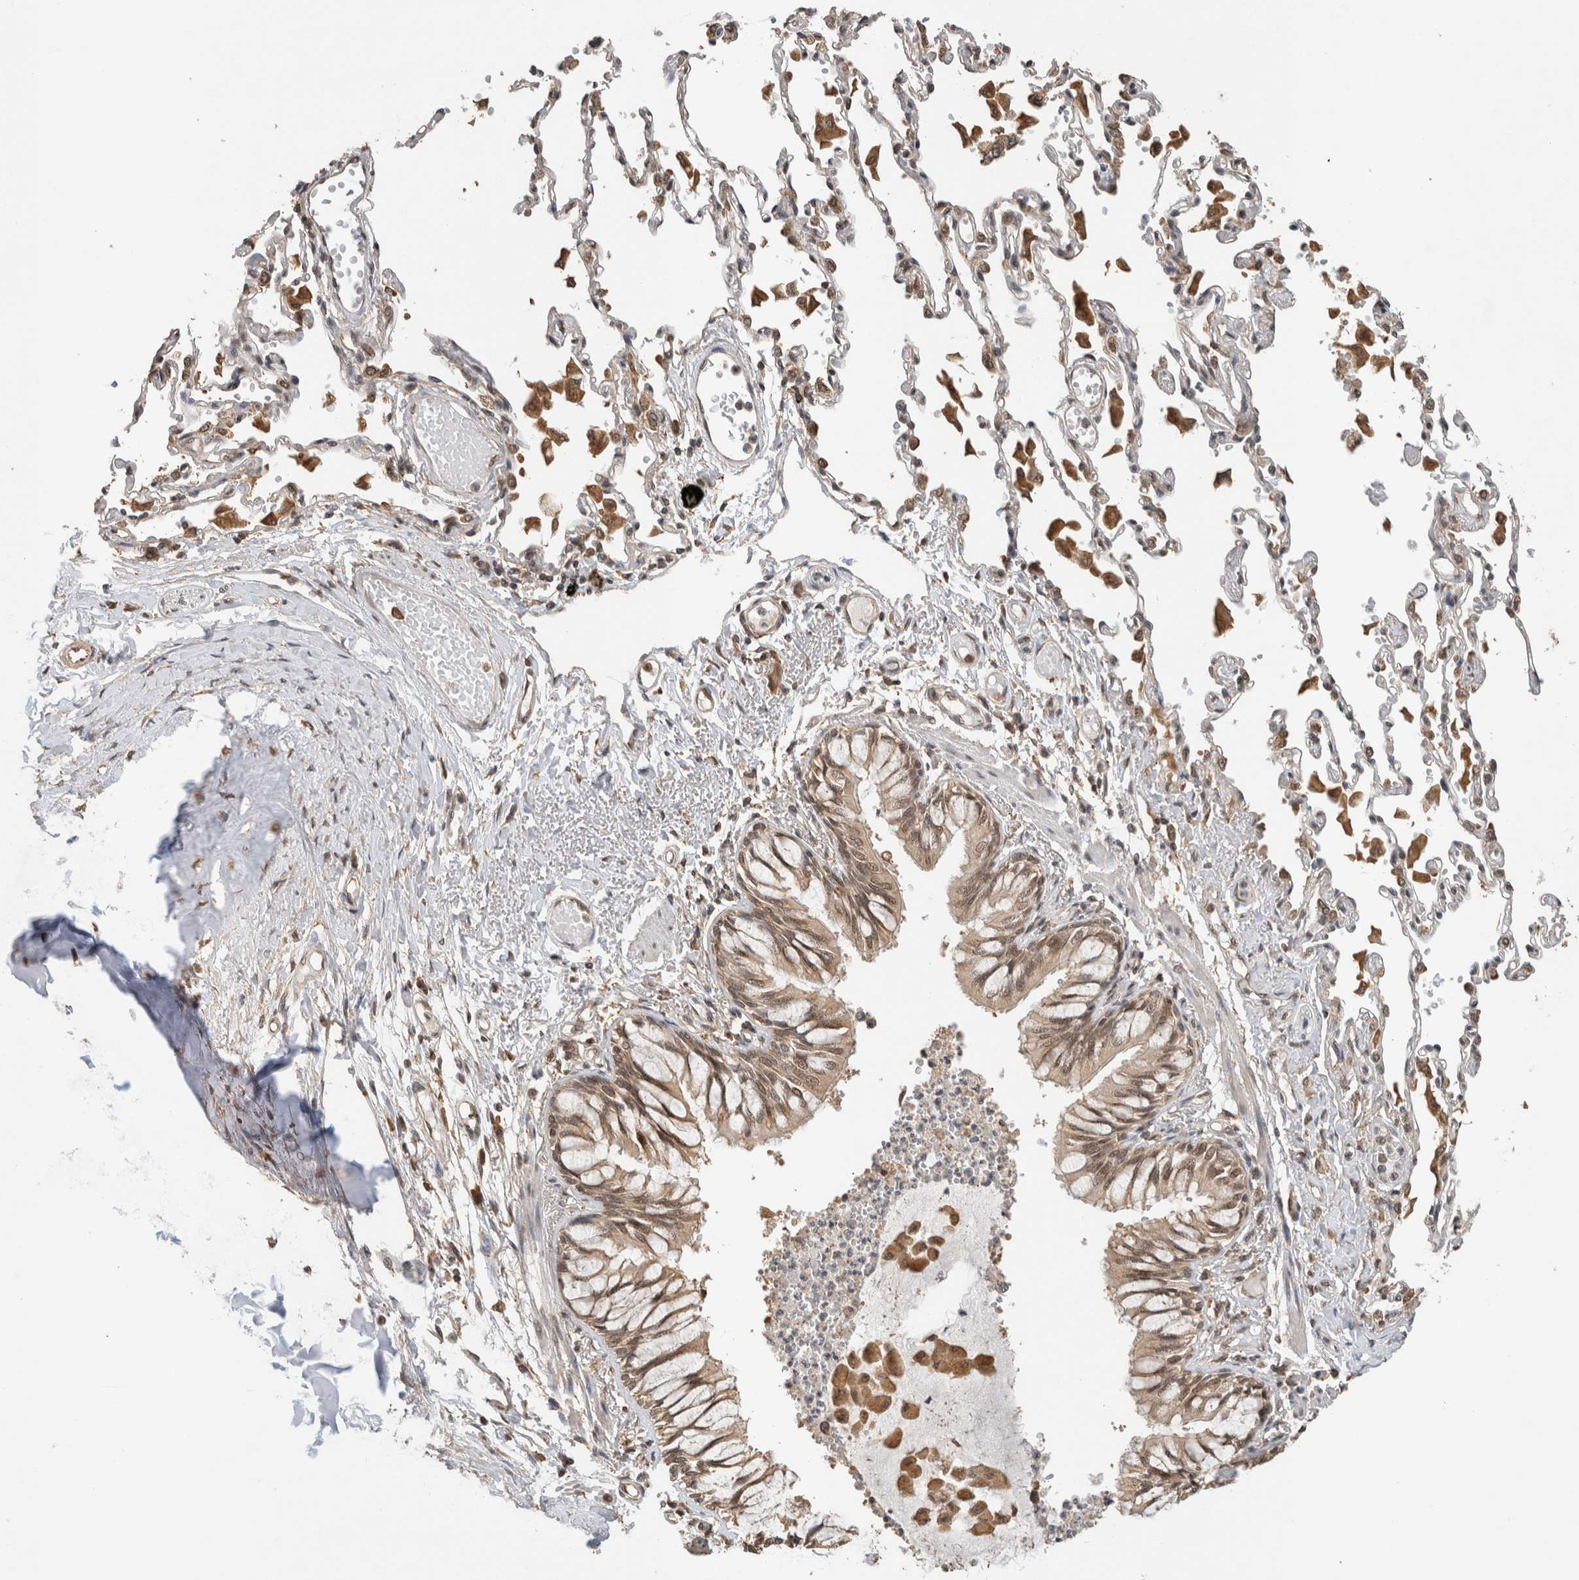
{"staining": {"intensity": "moderate", "quantity": ">75%", "location": "cytoplasmic/membranous,nuclear"}, "tissue": "bronchus", "cell_type": "Respiratory epithelial cells", "image_type": "normal", "snomed": [{"axis": "morphology", "description": "Normal tissue, NOS"}, {"axis": "topography", "description": "Cartilage tissue"}, {"axis": "topography", "description": "Bronchus"}, {"axis": "topography", "description": "Lung"}], "caption": "Protein analysis of benign bronchus shows moderate cytoplasmic/membranous,nuclear staining in approximately >75% of respiratory epithelial cells. (DAB (3,3'-diaminobenzidine) IHC with brightfield microscopy, high magnification).", "gene": "C1orf21", "patient": {"sex": "female", "age": 49}}